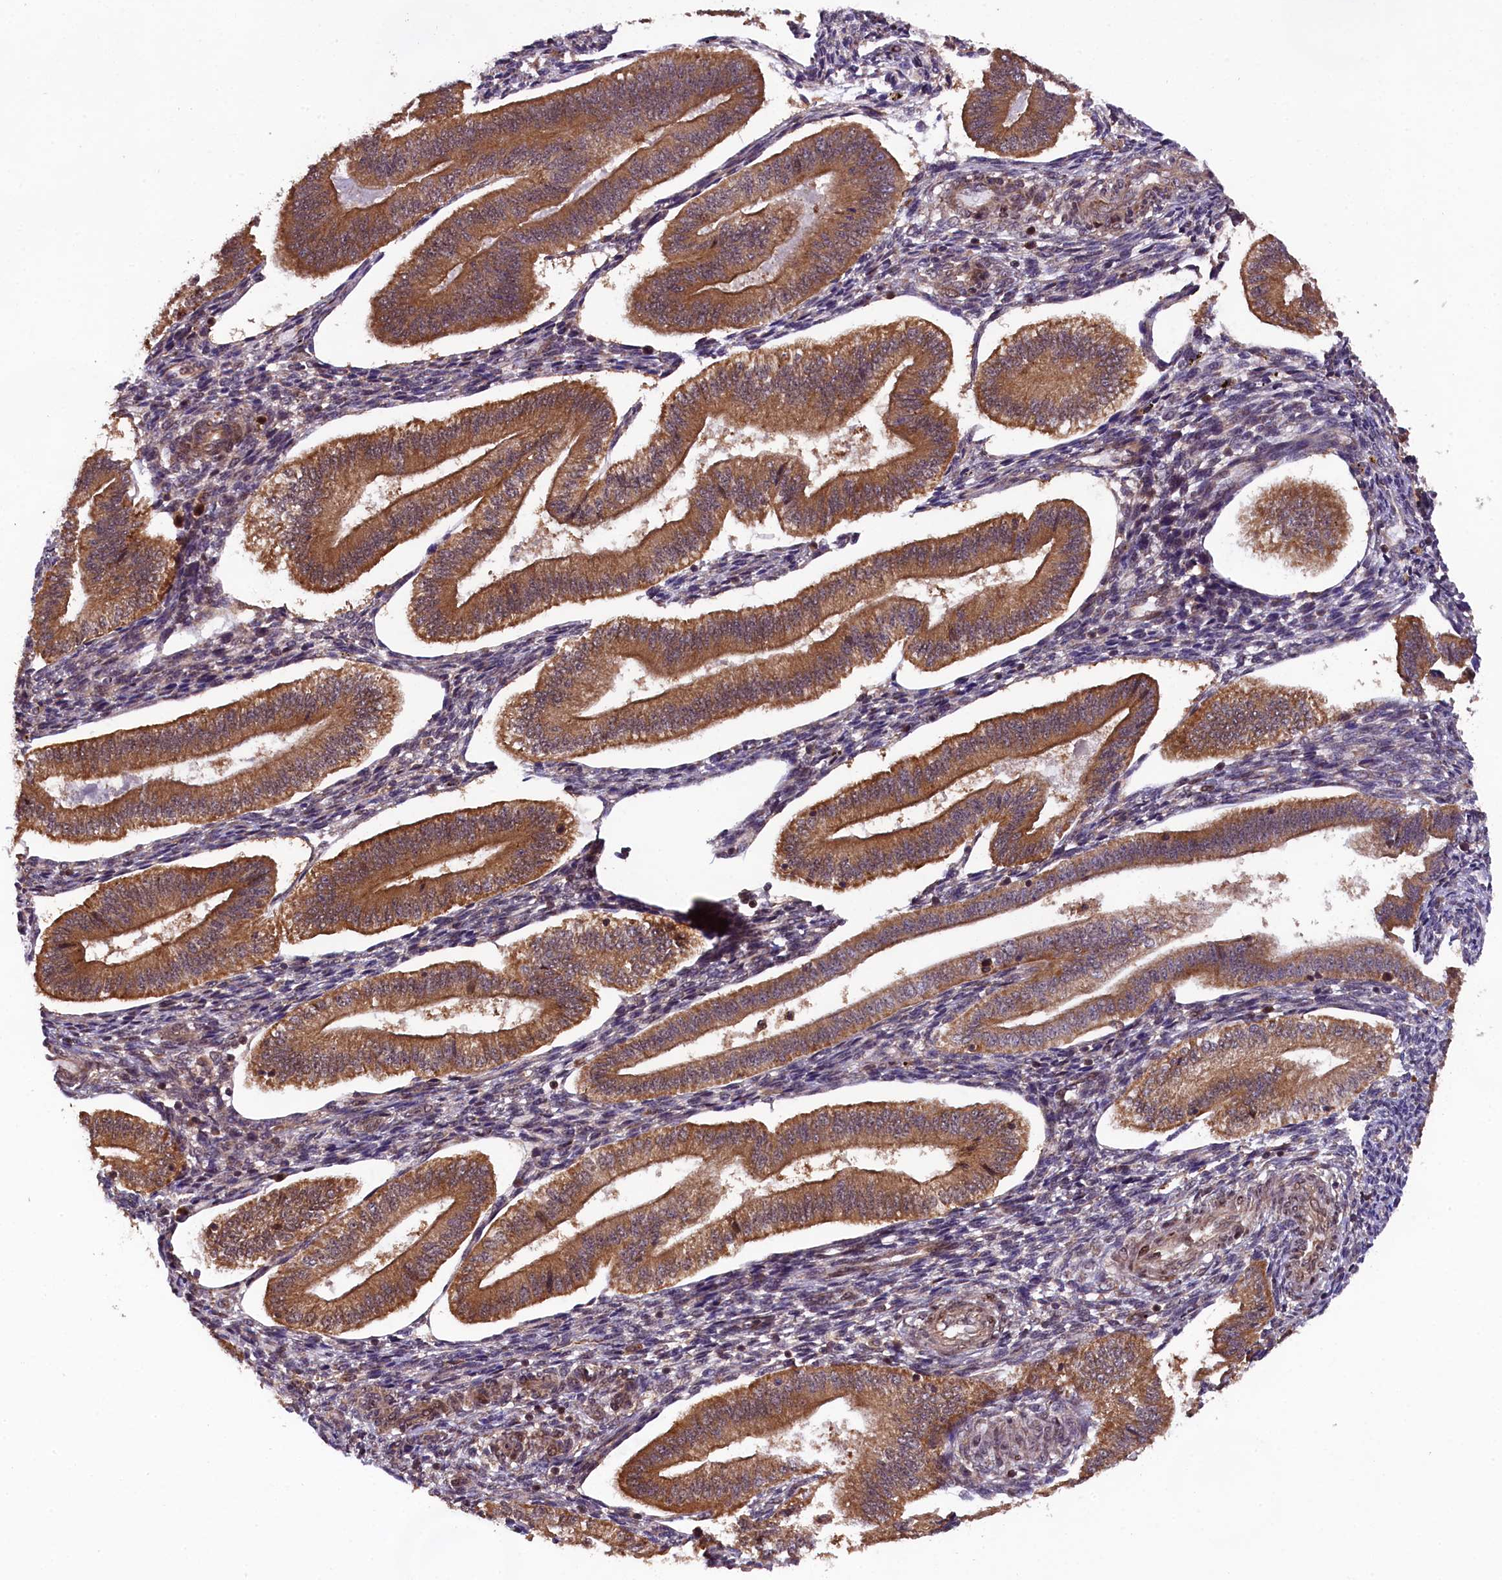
{"staining": {"intensity": "moderate", "quantity": "25%-75%", "location": "cytoplasmic/membranous"}, "tissue": "endometrium", "cell_type": "Cells in endometrial stroma", "image_type": "normal", "snomed": [{"axis": "morphology", "description": "Normal tissue, NOS"}, {"axis": "topography", "description": "Endometrium"}], "caption": "DAB immunohistochemical staining of benign endometrium exhibits moderate cytoplasmic/membranous protein staining in approximately 25%-75% of cells in endometrial stroma. (DAB IHC, brown staining for protein, blue staining for nuclei).", "gene": "DOHH", "patient": {"sex": "female", "age": 34}}